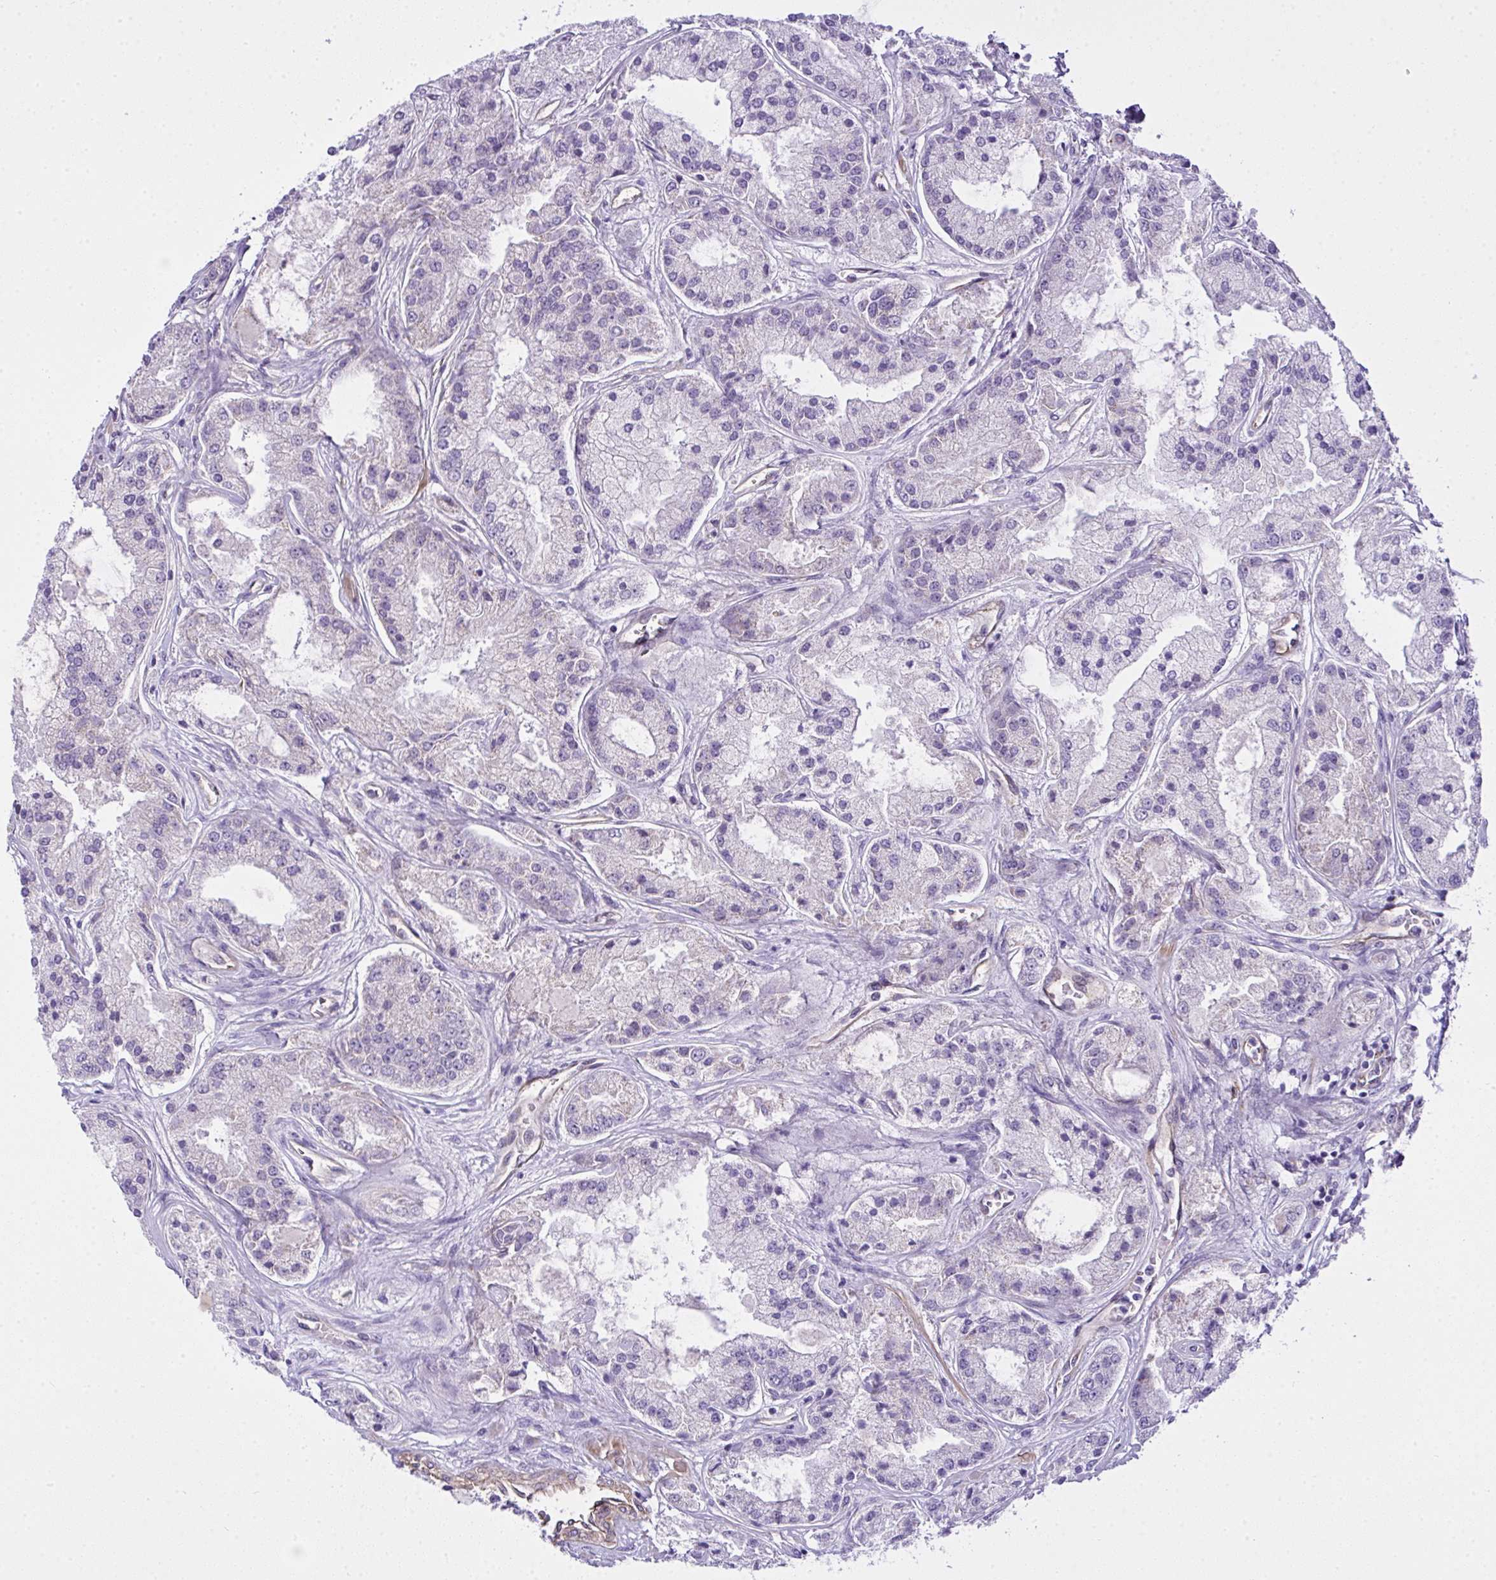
{"staining": {"intensity": "negative", "quantity": "none", "location": "none"}, "tissue": "prostate cancer", "cell_type": "Tumor cells", "image_type": "cancer", "snomed": [{"axis": "morphology", "description": "Adenocarcinoma, High grade"}, {"axis": "topography", "description": "Prostate"}], "caption": "IHC image of human high-grade adenocarcinoma (prostate) stained for a protein (brown), which shows no staining in tumor cells.", "gene": "RSKR", "patient": {"sex": "male", "age": 67}}